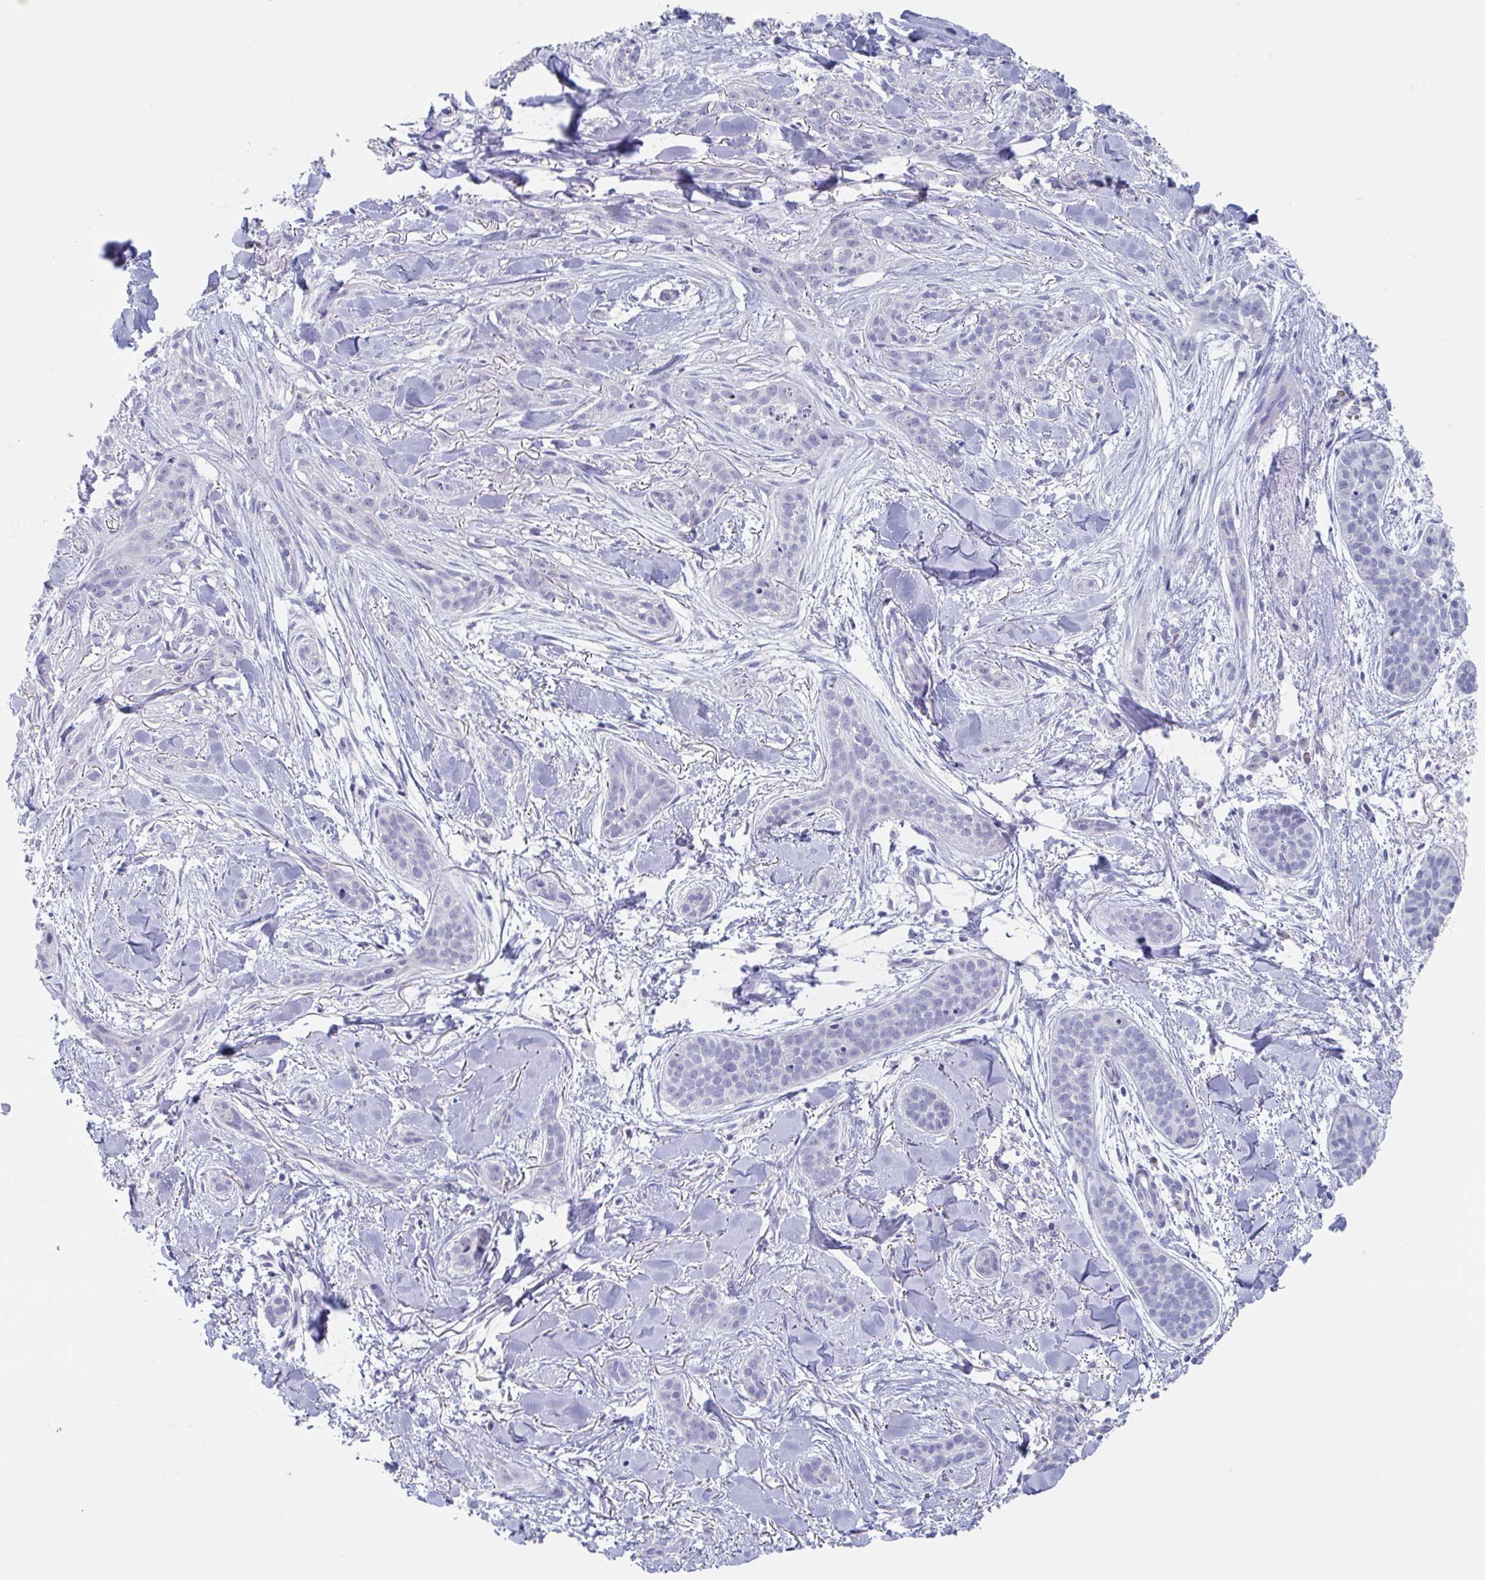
{"staining": {"intensity": "negative", "quantity": "none", "location": "none"}, "tissue": "skin cancer", "cell_type": "Tumor cells", "image_type": "cancer", "snomed": [{"axis": "morphology", "description": "Basal cell carcinoma"}, {"axis": "topography", "description": "Skin"}], "caption": "Immunohistochemistry (IHC) photomicrograph of human basal cell carcinoma (skin) stained for a protein (brown), which demonstrates no positivity in tumor cells.", "gene": "NOXRED1", "patient": {"sex": "male", "age": 52}}